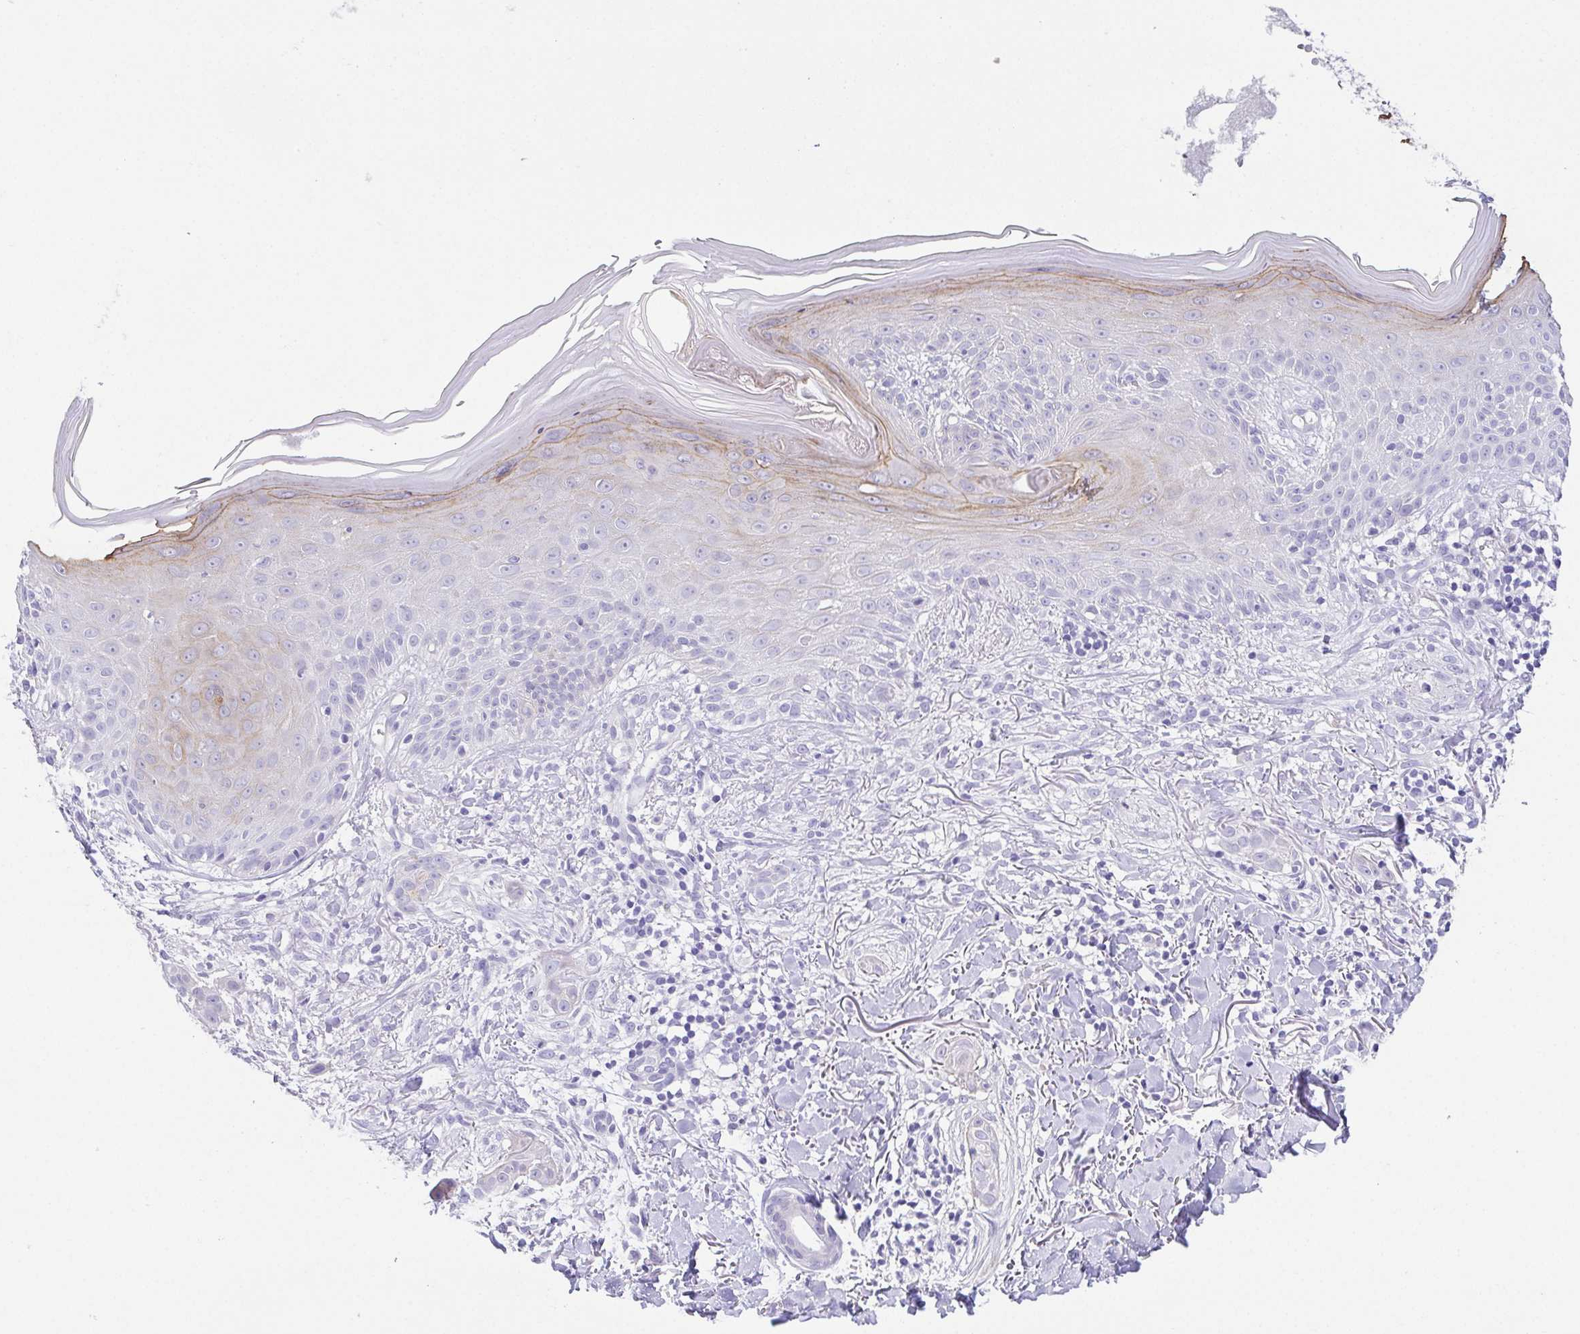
{"staining": {"intensity": "negative", "quantity": "none", "location": "none"}, "tissue": "skin cancer", "cell_type": "Tumor cells", "image_type": "cancer", "snomed": [{"axis": "morphology", "description": "Basal cell carcinoma"}, {"axis": "morphology", "description": "BCC, high aggressive"}, {"axis": "topography", "description": "Skin"}], "caption": "IHC photomicrograph of neoplastic tissue: skin cancer stained with DAB displays no significant protein positivity in tumor cells.", "gene": "HAPLN2", "patient": {"sex": "male", "age": 64}}